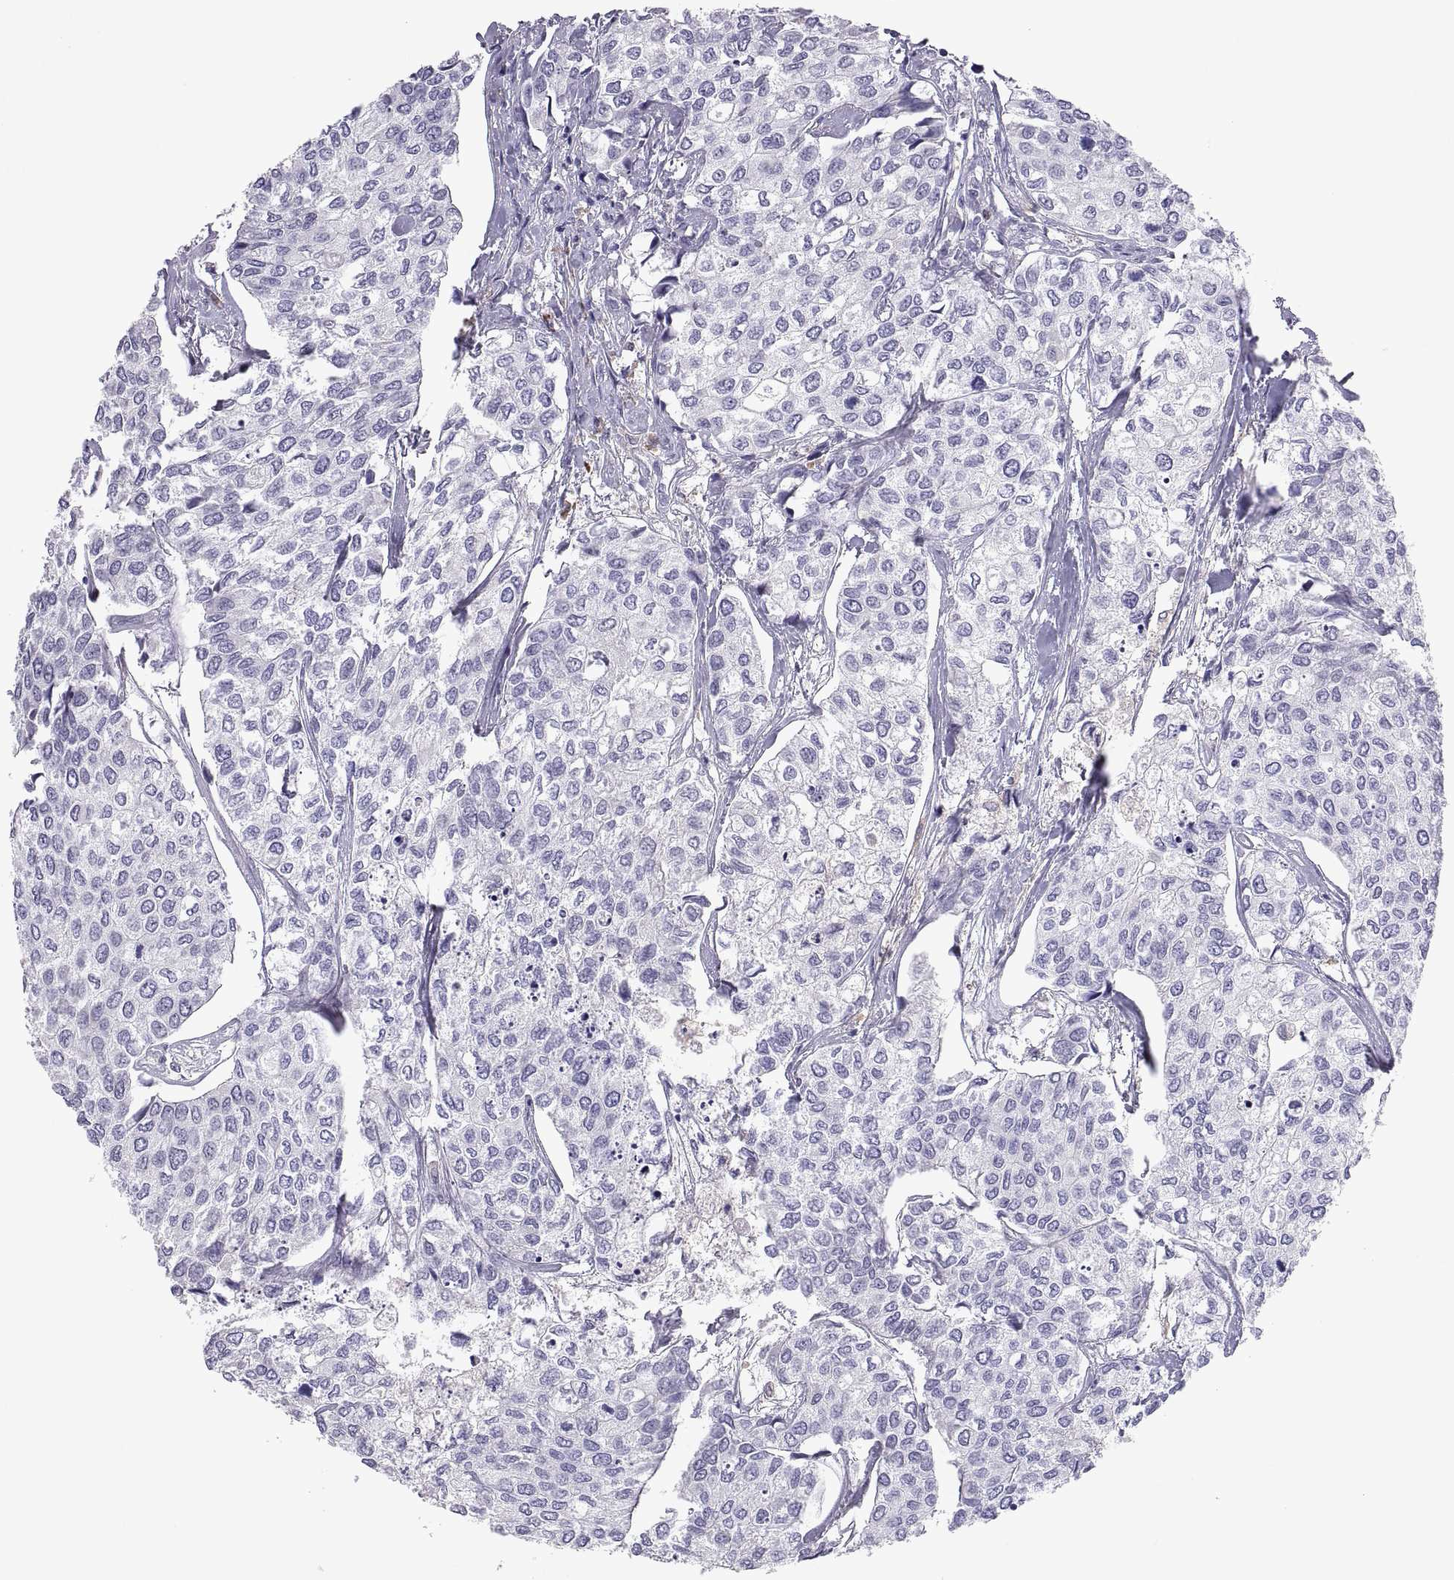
{"staining": {"intensity": "negative", "quantity": "none", "location": "none"}, "tissue": "urothelial cancer", "cell_type": "Tumor cells", "image_type": "cancer", "snomed": [{"axis": "morphology", "description": "Urothelial carcinoma, High grade"}, {"axis": "topography", "description": "Urinary bladder"}], "caption": "Image shows no significant protein expression in tumor cells of urothelial cancer. Brightfield microscopy of IHC stained with DAB (brown) and hematoxylin (blue), captured at high magnification.", "gene": "DOK3", "patient": {"sex": "male", "age": 73}}